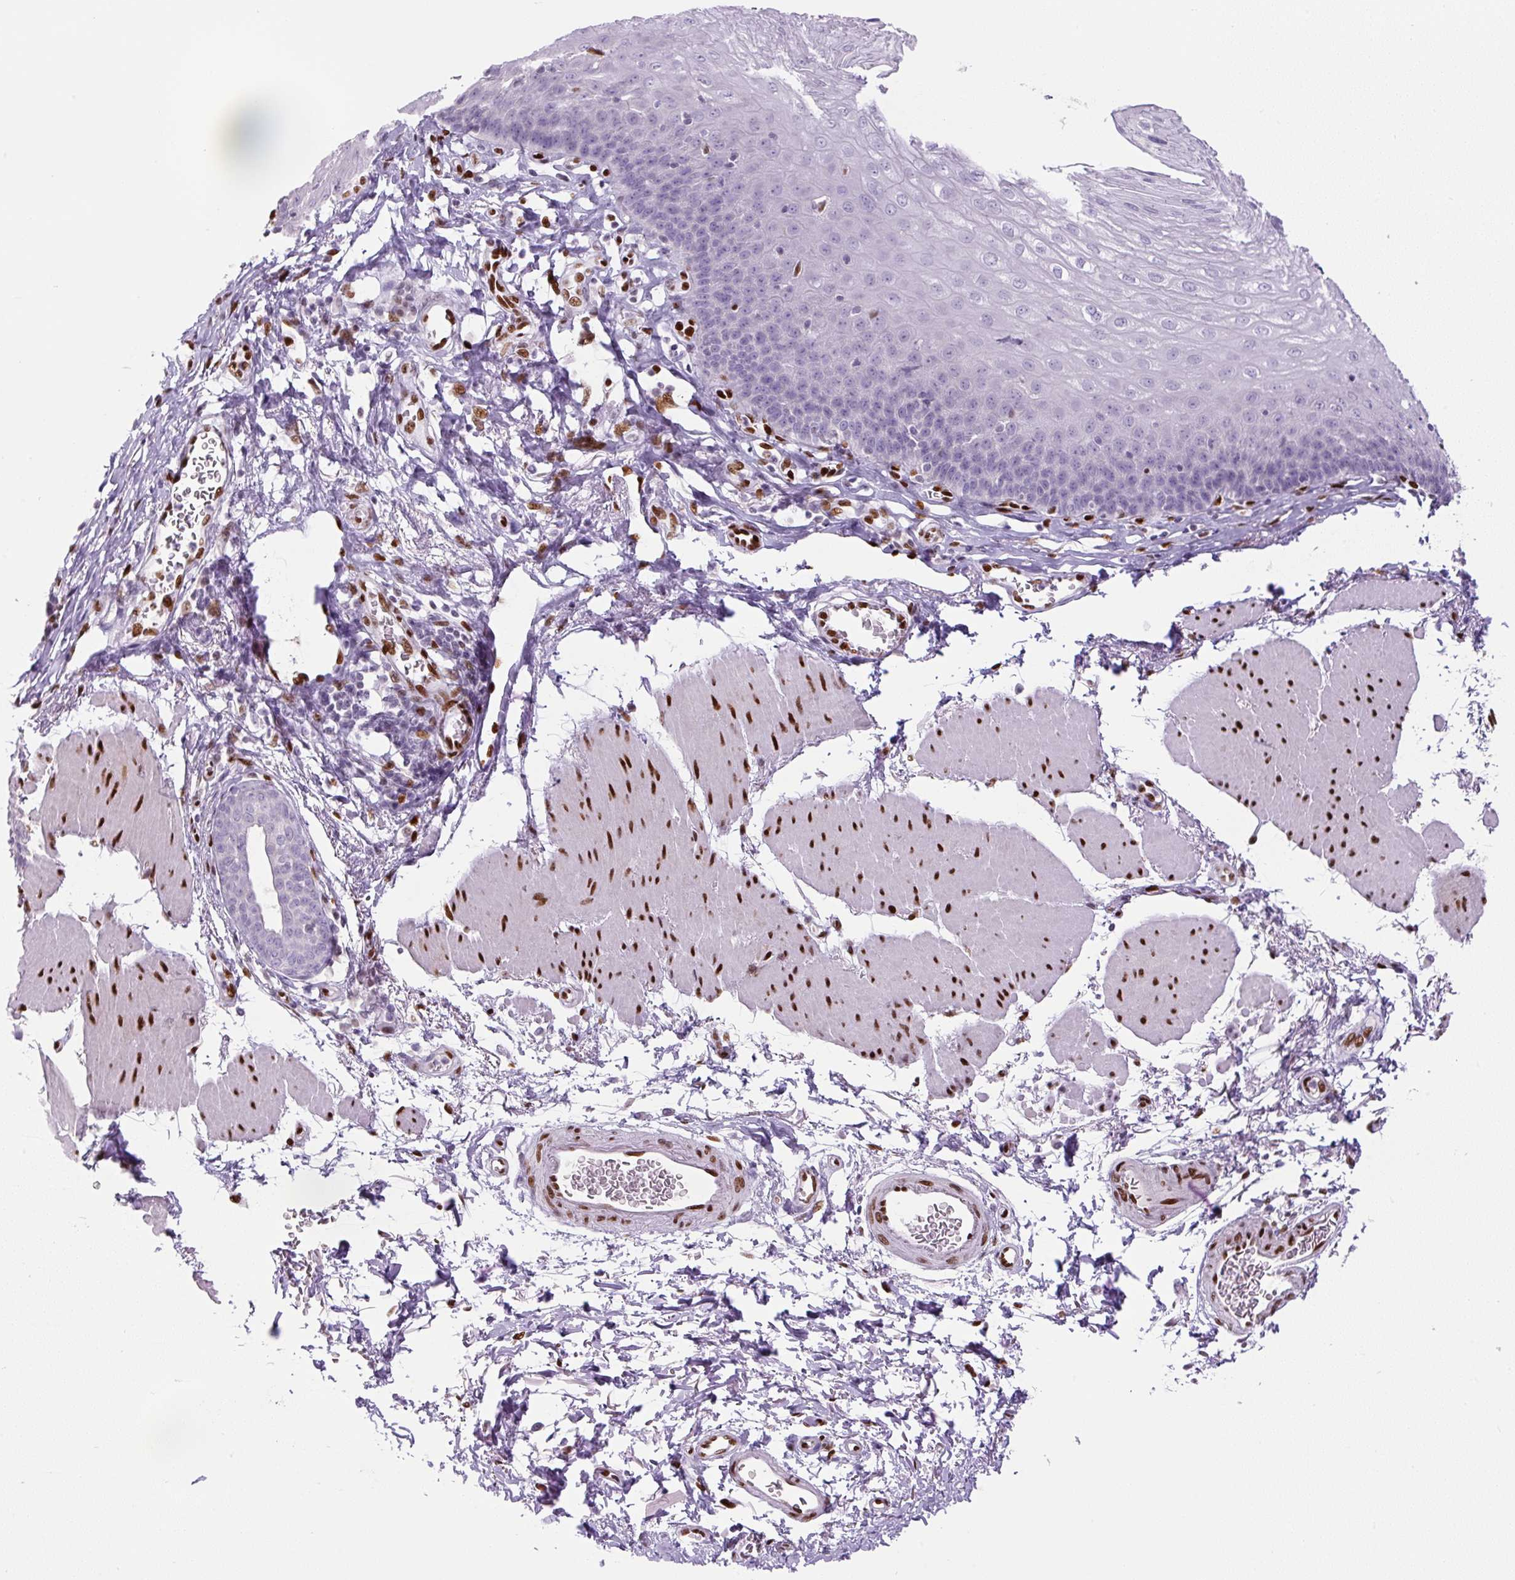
{"staining": {"intensity": "negative", "quantity": "none", "location": "none"}, "tissue": "esophagus", "cell_type": "Squamous epithelial cells", "image_type": "normal", "snomed": [{"axis": "morphology", "description": "Normal tissue, NOS"}, {"axis": "topography", "description": "Esophagus"}], "caption": "This is an immunohistochemistry (IHC) photomicrograph of benign esophagus. There is no positivity in squamous epithelial cells.", "gene": "ZEB1", "patient": {"sex": "female", "age": 81}}